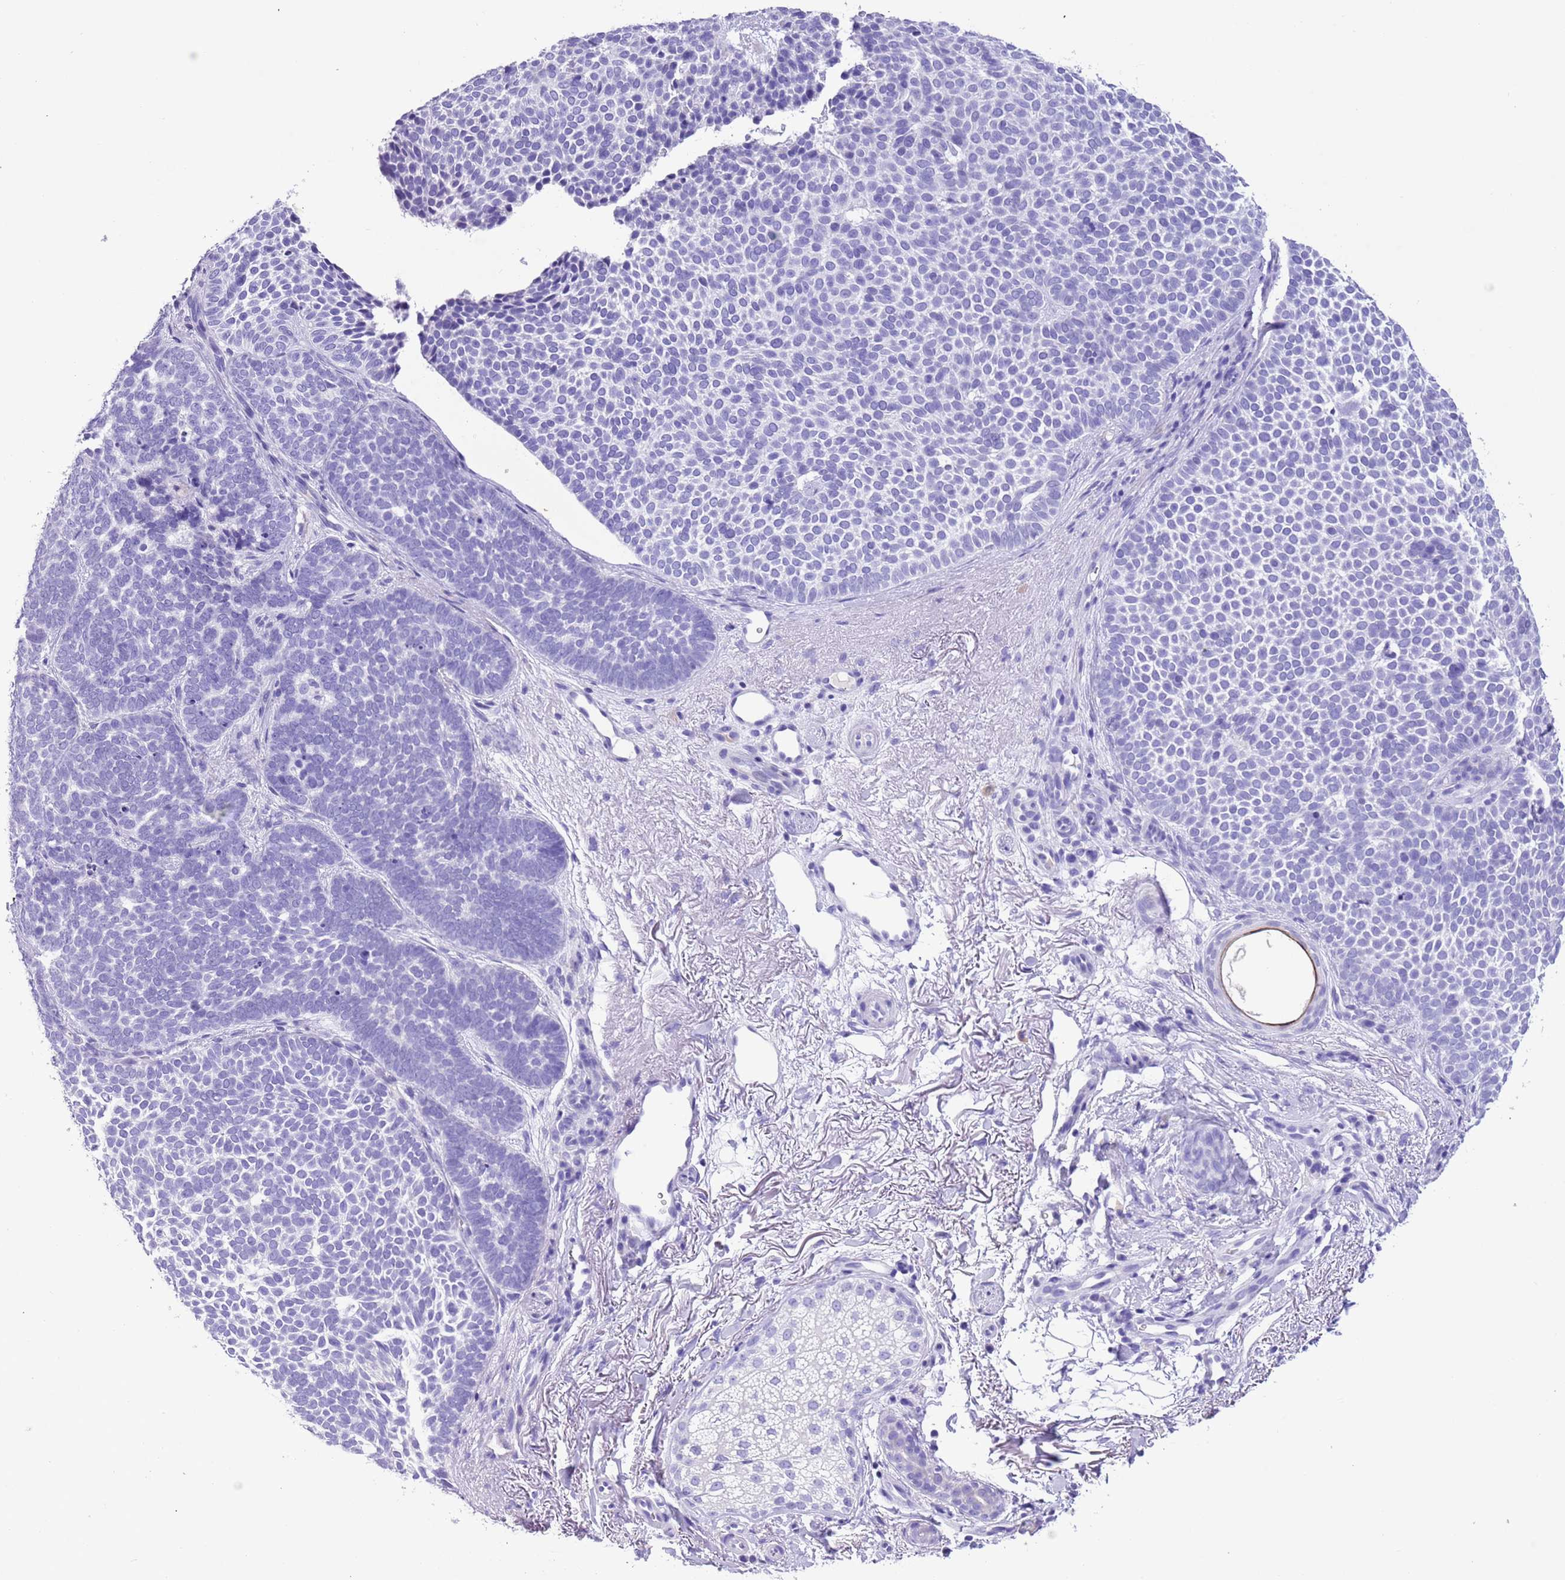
{"staining": {"intensity": "negative", "quantity": "none", "location": "none"}, "tissue": "skin cancer", "cell_type": "Tumor cells", "image_type": "cancer", "snomed": [{"axis": "morphology", "description": "Basal cell carcinoma"}, {"axis": "topography", "description": "Skin"}], "caption": "Tumor cells are negative for protein expression in human skin cancer (basal cell carcinoma).", "gene": "TBC1D10B", "patient": {"sex": "female", "age": 77}}